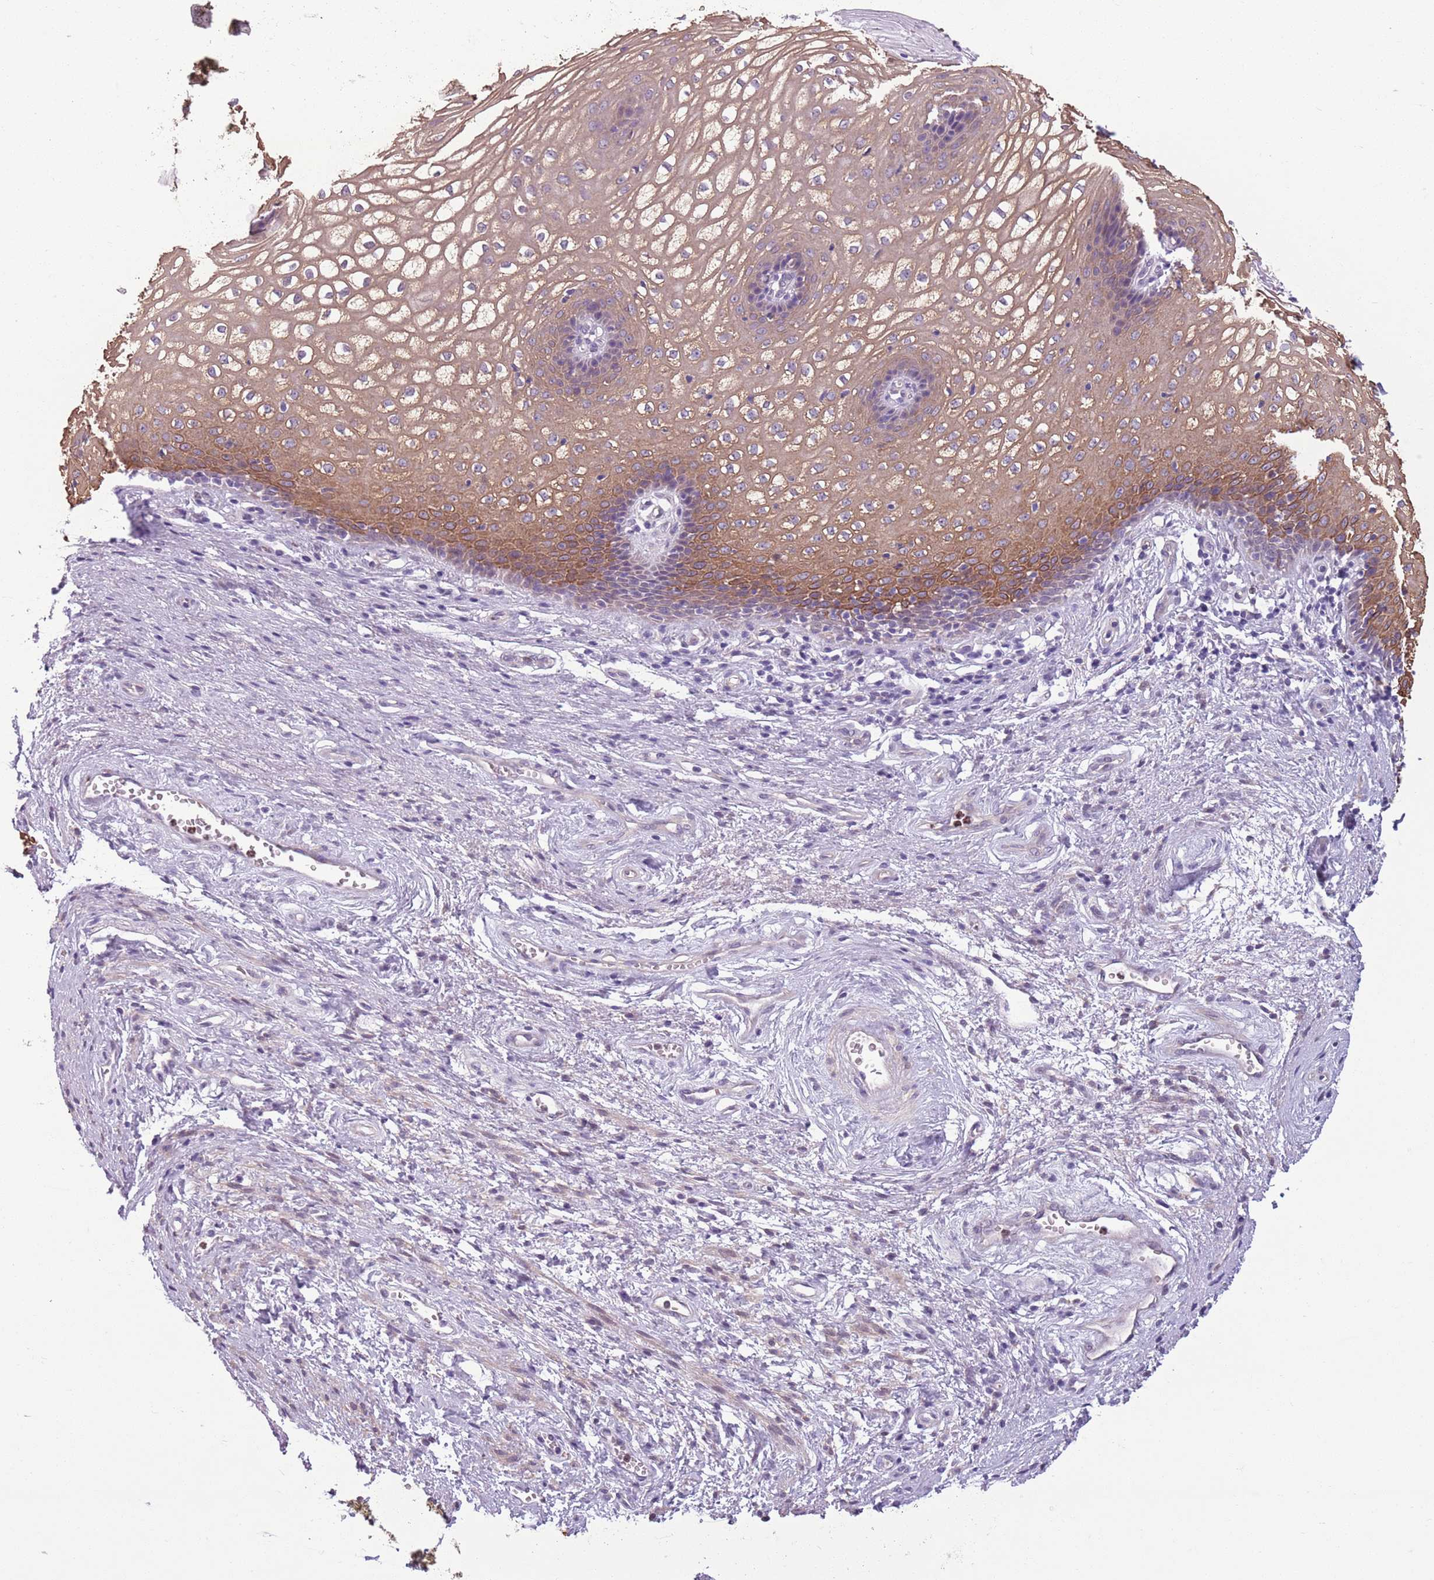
{"staining": {"intensity": "moderate", "quantity": ">75%", "location": "cytoplasmic/membranous"}, "tissue": "vagina", "cell_type": "Squamous epithelial cells", "image_type": "normal", "snomed": [{"axis": "morphology", "description": "Normal tissue, NOS"}, {"axis": "topography", "description": "Vagina"}], "caption": "Immunohistochemical staining of unremarkable human vagina displays moderate cytoplasmic/membranous protein staining in approximately >75% of squamous epithelial cells. (Stains: DAB in brown, nuclei in blue, Microscopy: brightfield microscopy at high magnification).", "gene": "ADCY7", "patient": {"sex": "female", "age": 34}}